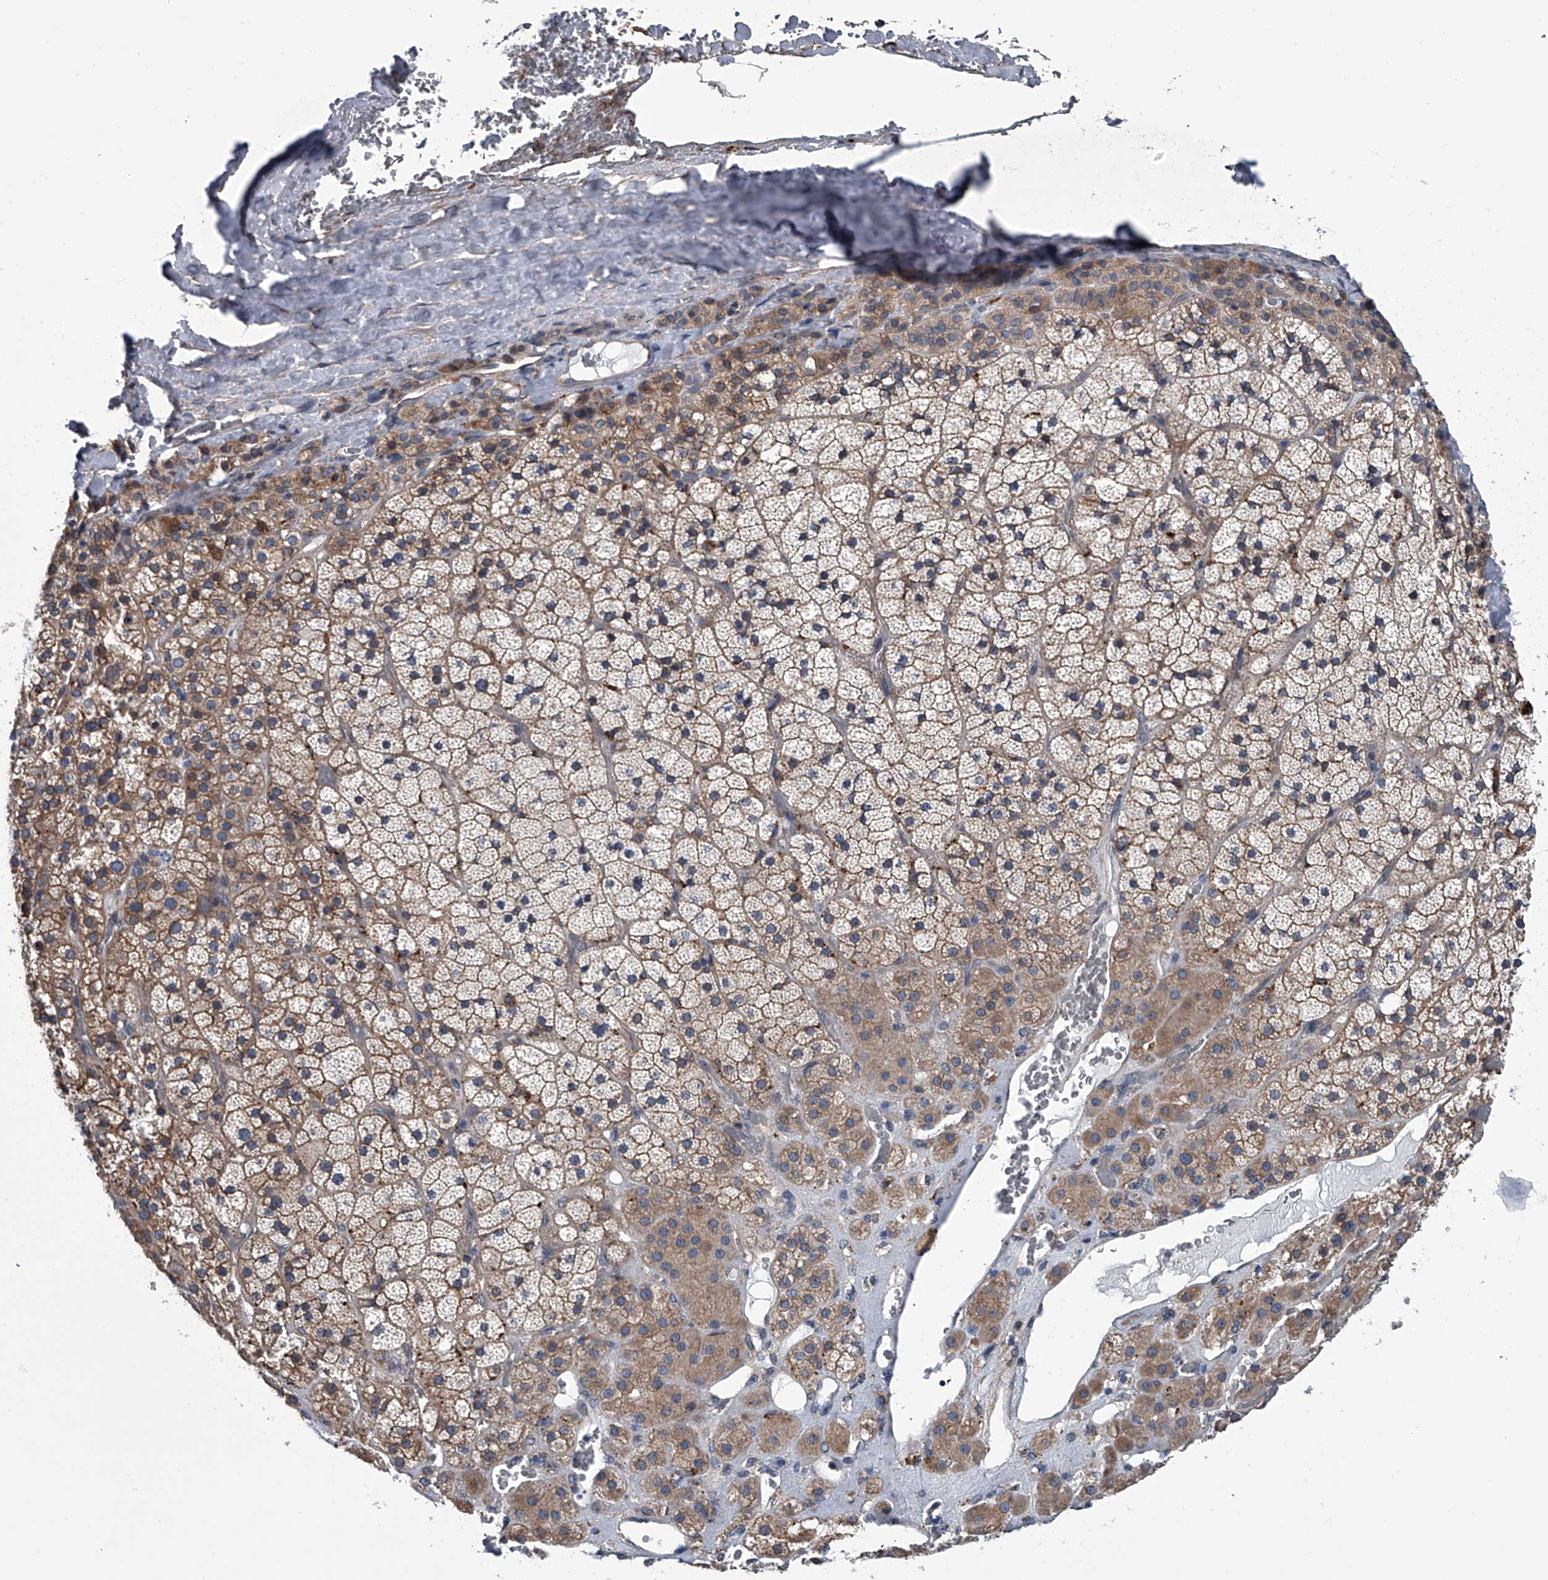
{"staining": {"intensity": "moderate", "quantity": ">75%", "location": "cytoplasmic/membranous"}, "tissue": "adrenal gland", "cell_type": "Glandular cells", "image_type": "normal", "snomed": [{"axis": "morphology", "description": "Normal tissue, NOS"}, {"axis": "topography", "description": "Adrenal gland"}], "caption": "IHC of benign human adrenal gland exhibits medium levels of moderate cytoplasmic/membranous positivity in approximately >75% of glandular cells.", "gene": "ABCG1", "patient": {"sex": "male", "age": 57}}